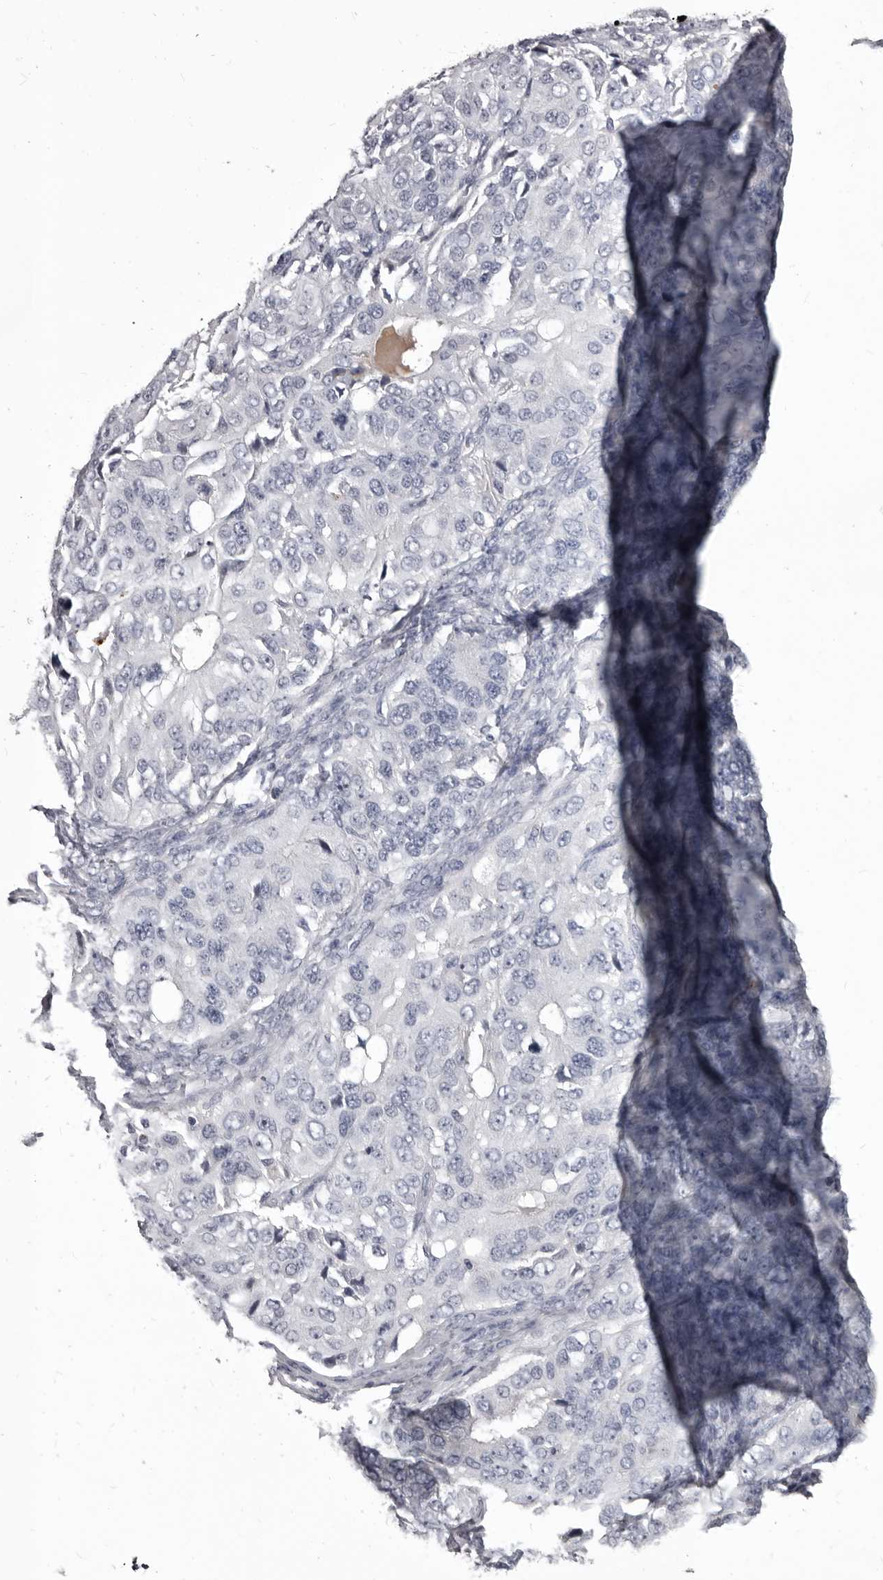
{"staining": {"intensity": "negative", "quantity": "none", "location": "none"}, "tissue": "ovarian cancer", "cell_type": "Tumor cells", "image_type": "cancer", "snomed": [{"axis": "morphology", "description": "Carcinoma, endometroid"}, {"axis": "topography", "description": "Ovary"}], "caption": "Ovarian cancer was stained to show a protein in brown. There is no significant positivity in tumor cells. Nuclei are stained in blue.", "gene": "GZMH", "patient": {"sex": "female", "age": 51}}